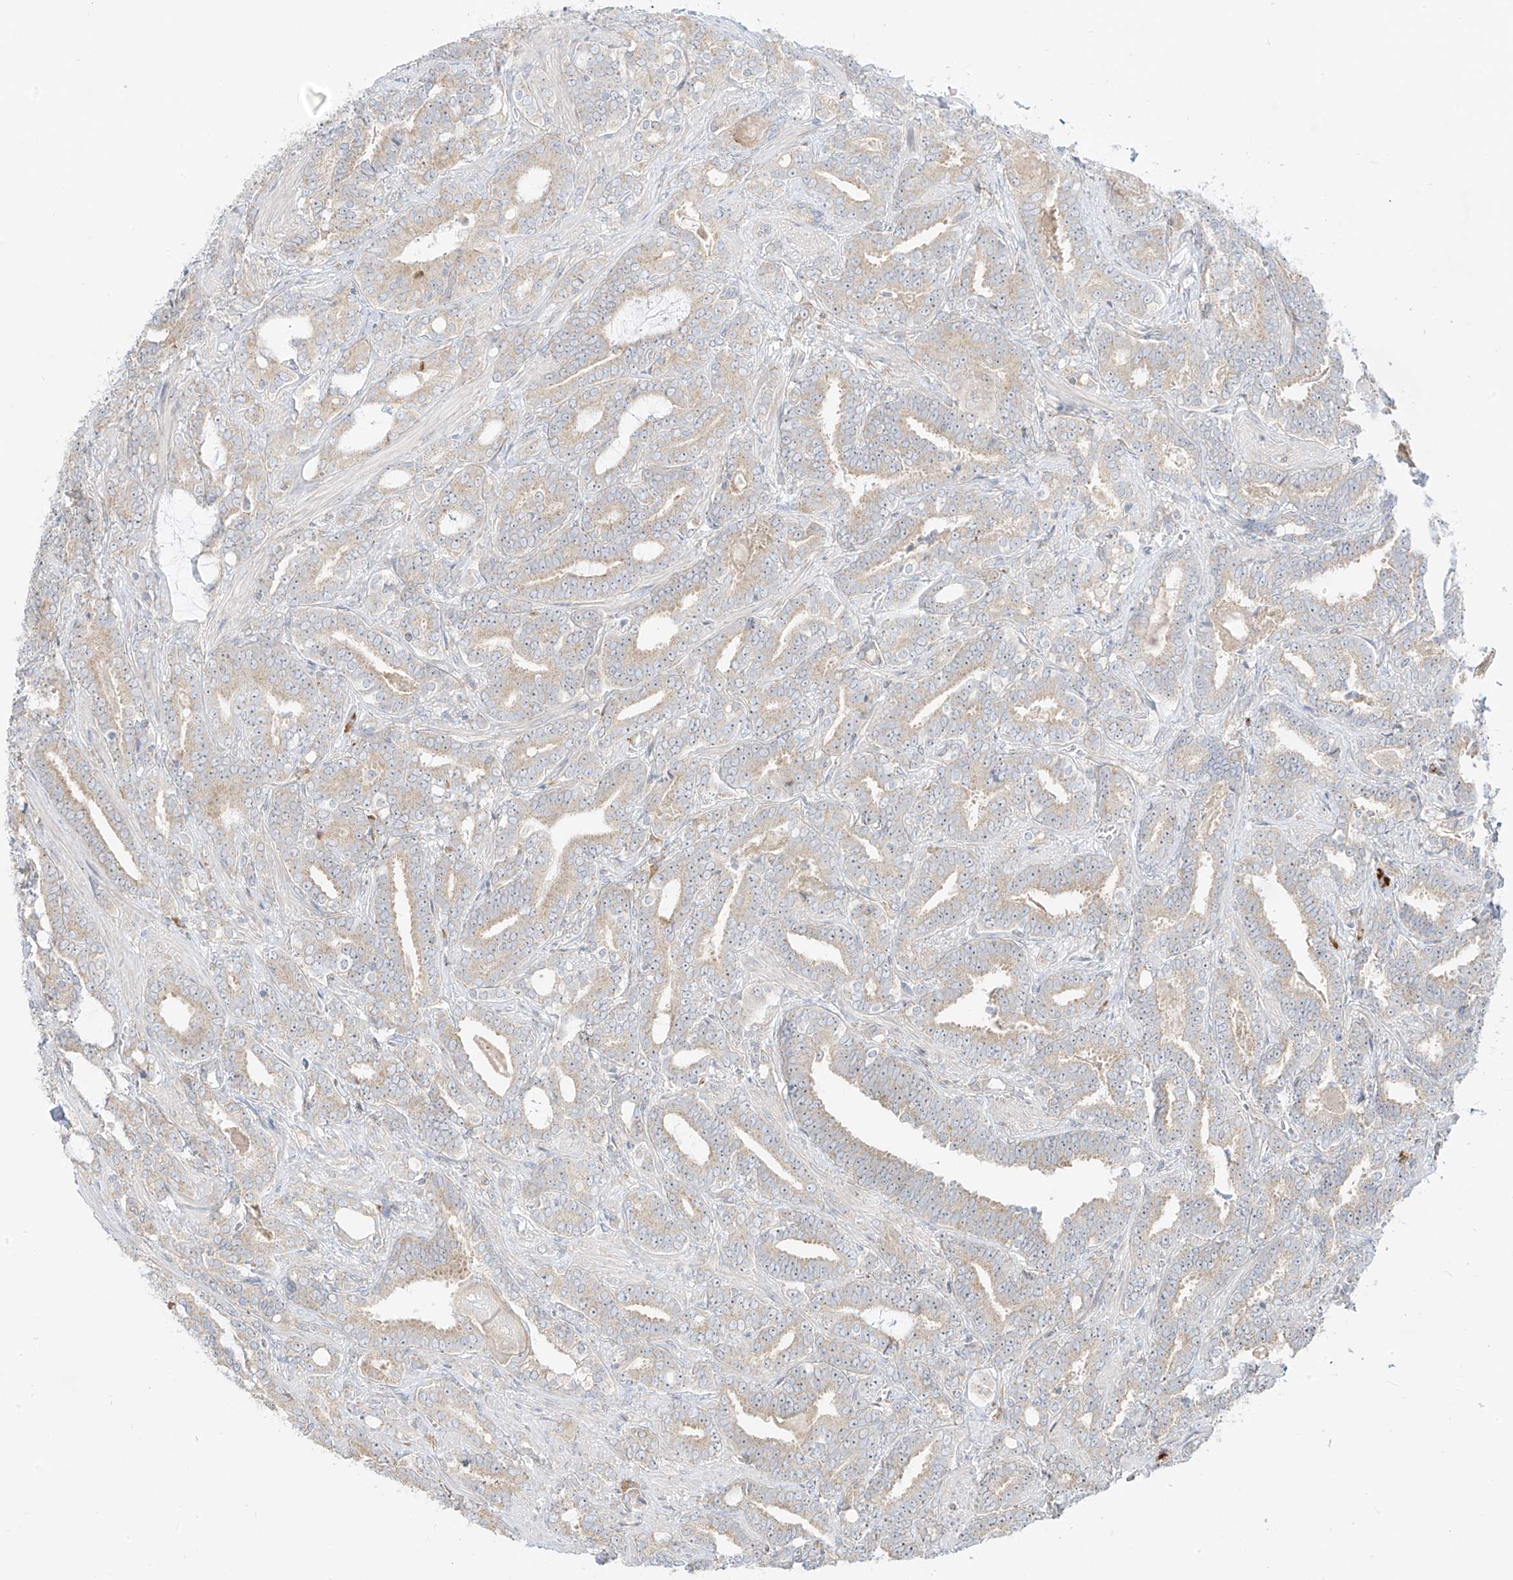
{"staining": {"intensity": "weak", "quantity": "<25%", "location": "cytoplasmic/membranous"}, "tissue": "prostate cancer", "cell_type": "Tumor cells", "image_type": "cancer", "snomed": [{"axis": "morphology", "description": "Adenocarcinoma, High grade"}, {"axis": "topography", "description": "Prostate and seminal vesicle, NOS"}], "caption": "Image shows no protein expression in tumor cells of high-grade adenocarcinoma (prostate) tissue.", "gene": "SYTL3", "patient": {"sex": "male", "age": 67}}